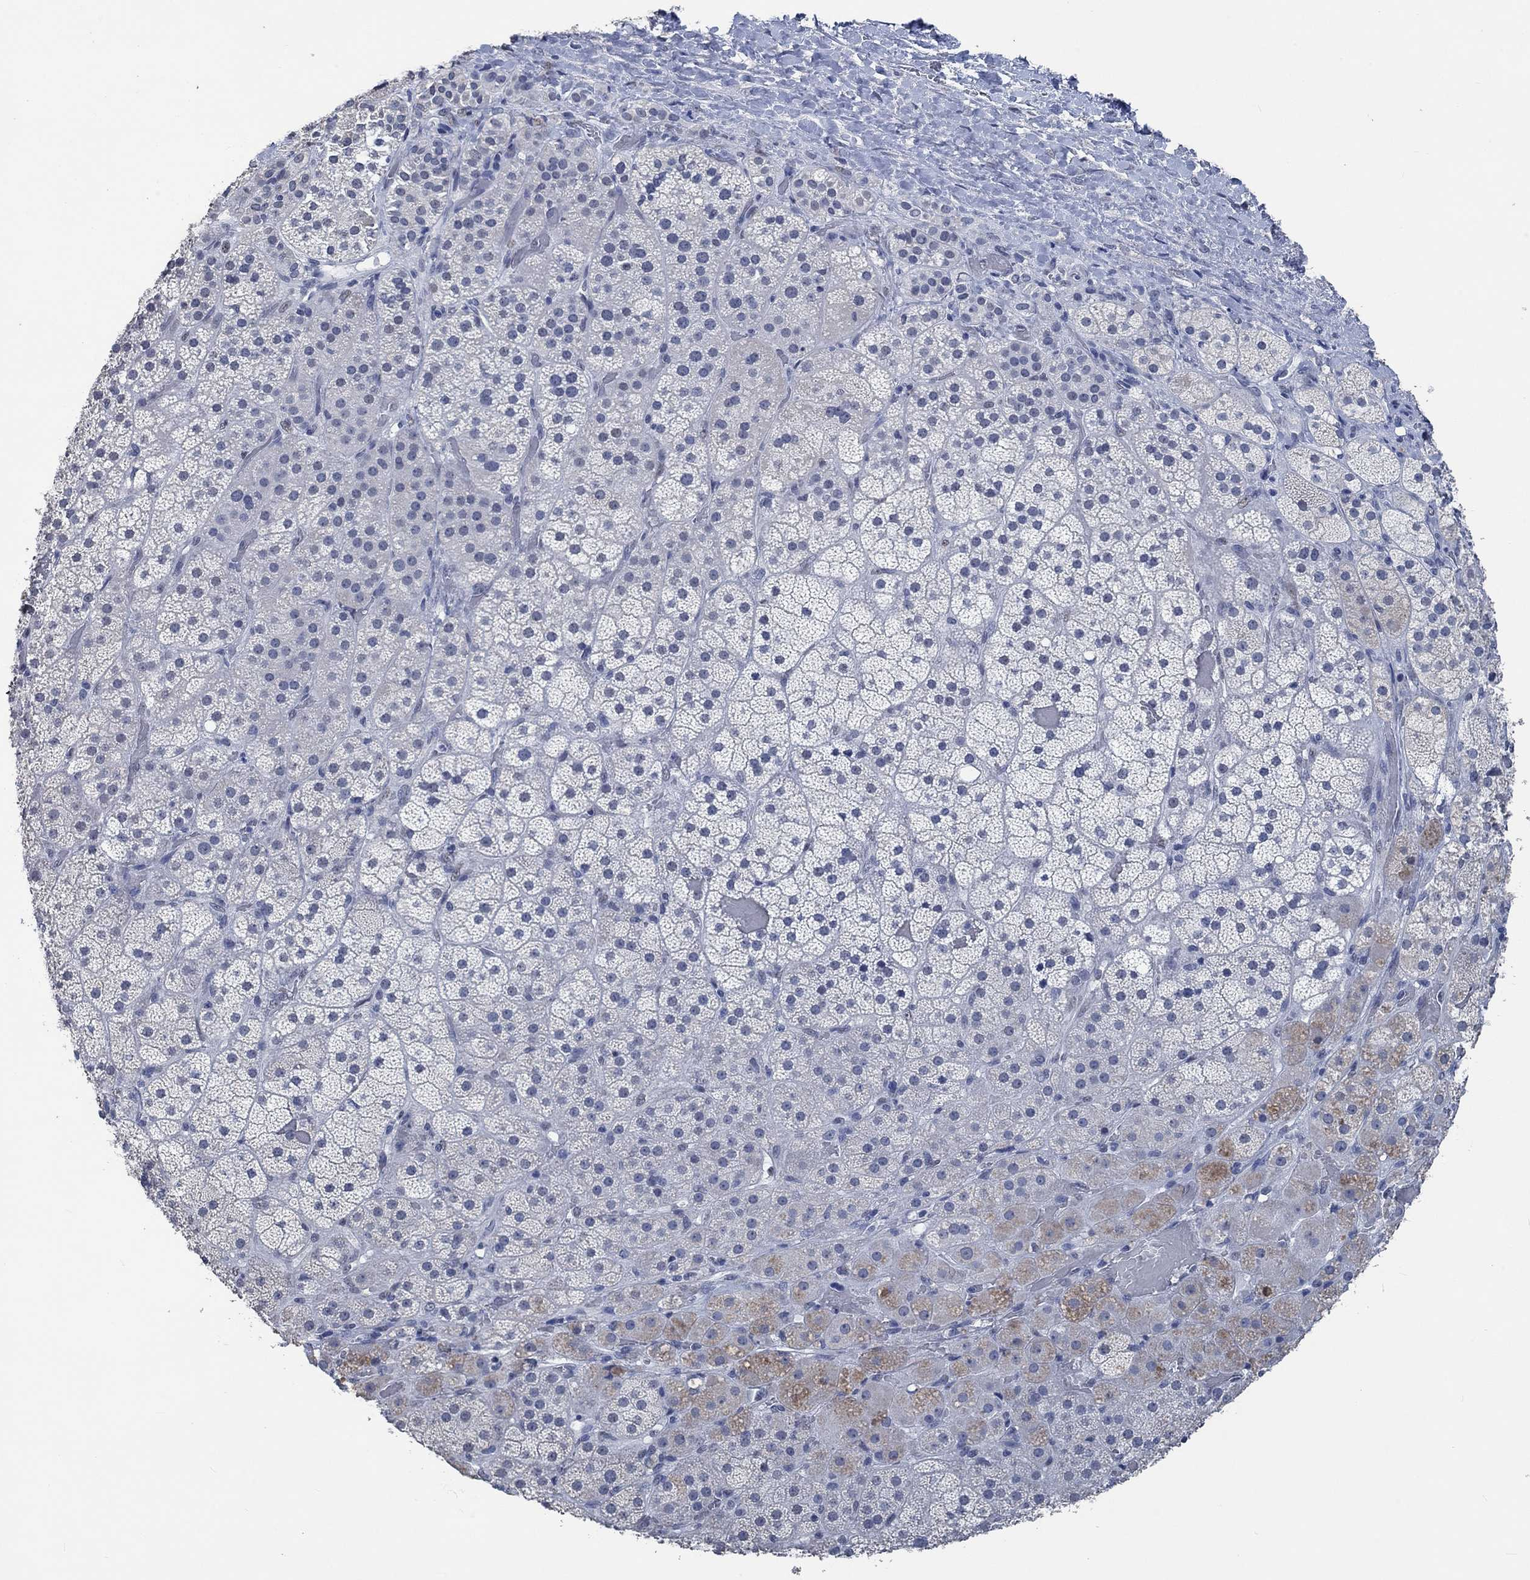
{"staining": {"intensity": "weak", "quantity": "<25%", "location": "cytoplasmic/membranous"}, "tissue": "adrenal gland", "cell_type": "Glandular cells", "image_type": "normal", "snomed": [{"axis": "morphology", "description": "Normal tissue, NOS"}, {"axis": "topography", "description": "Adrenal gland"}], "caption": "This is a image of immunohistochemistry (IHC) staining of normal adrenal gland, which shows no positivity in glandular cells.", "gene": "OBSCN", "patient": {"sex": "male", "age": 57}}